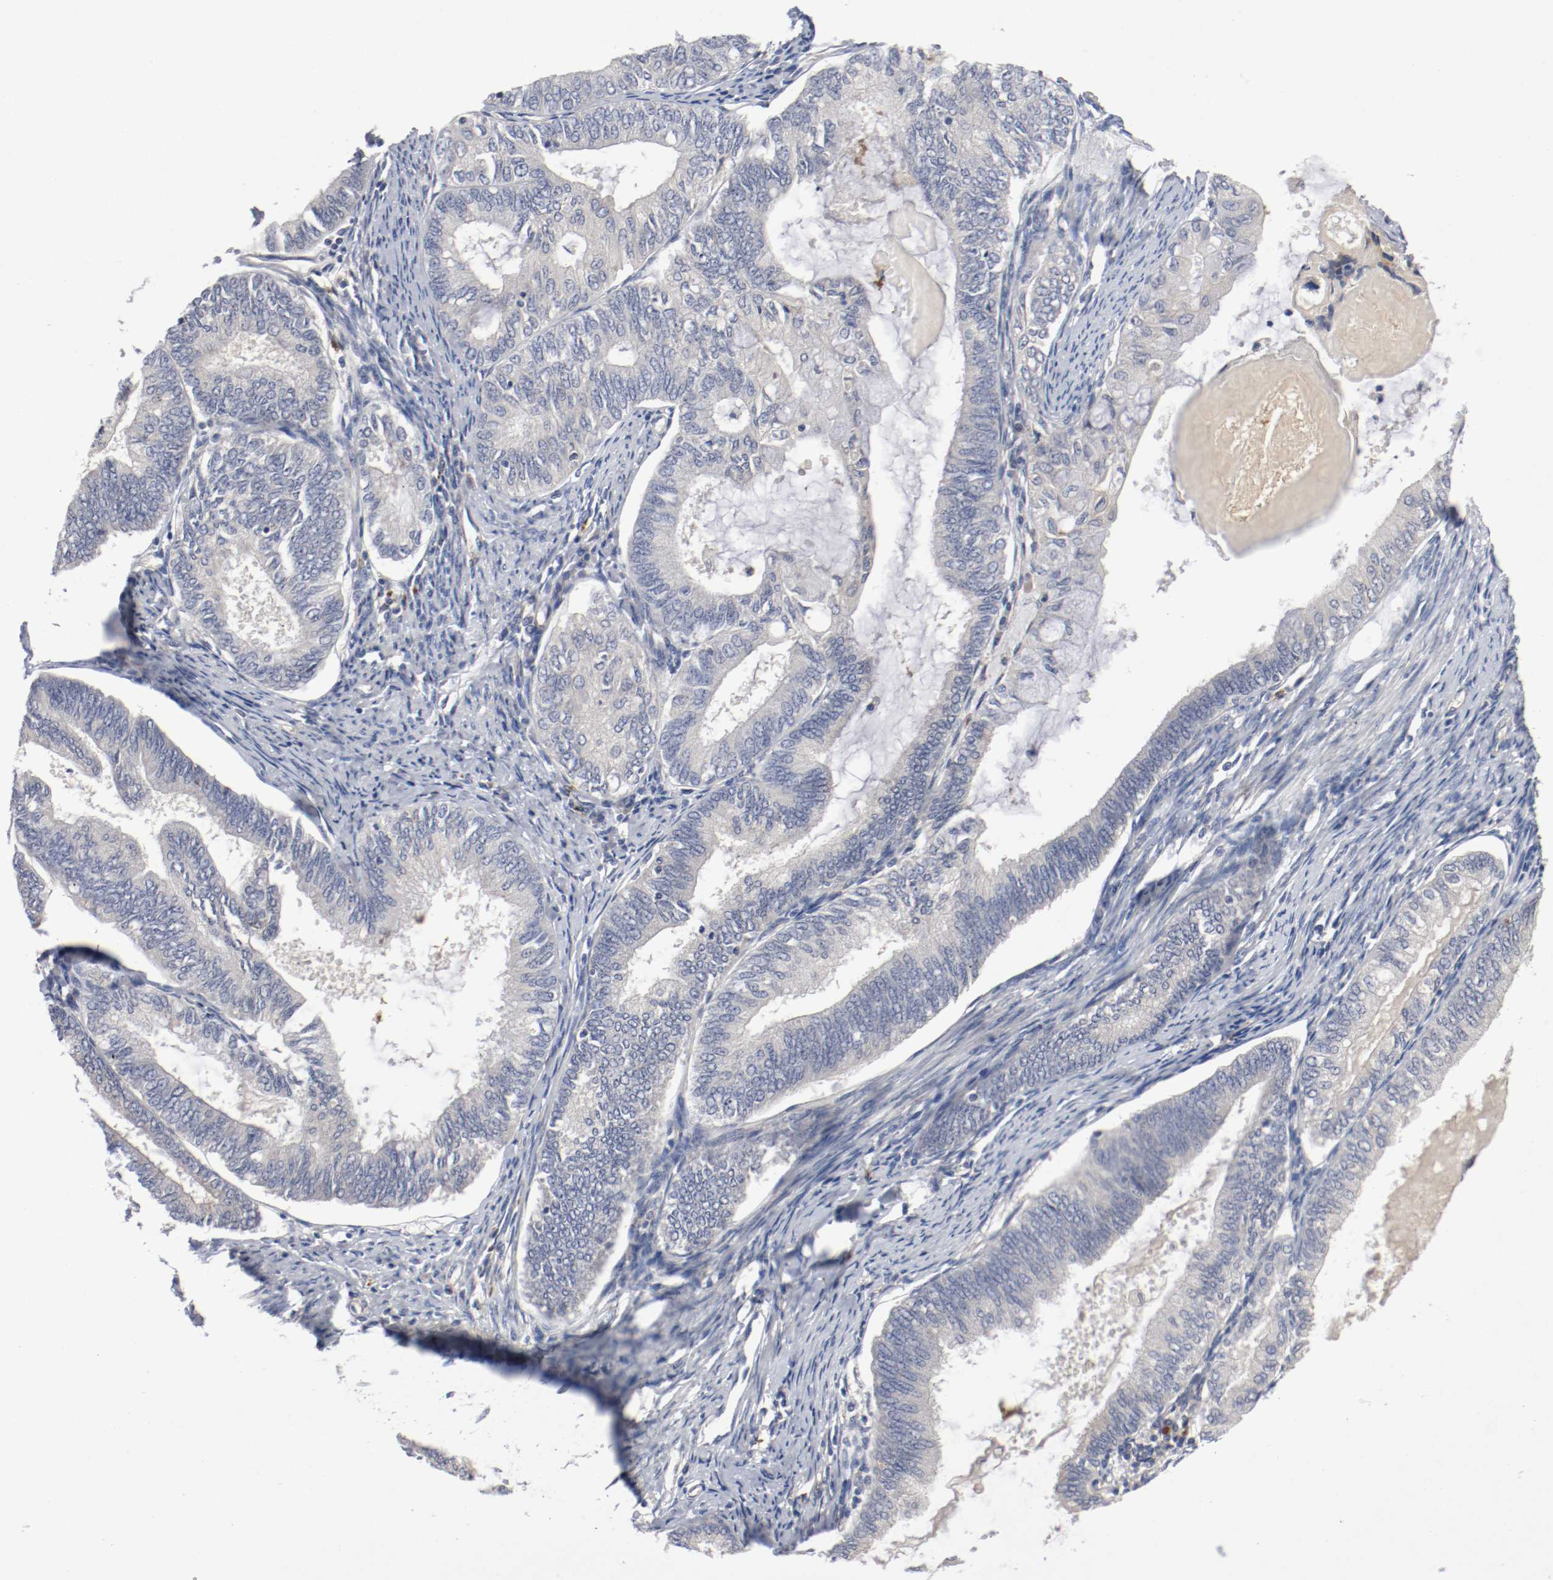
{"staining": {"intensity": "weak", "quantity": "25%-75%", "location": "cytoplasmic/membranous"}, "tissue": "endometrial cancer", "cell_type": "Tumor cells", "image_type": "cancer", "snomed": [{"axis": "morphology", "description": "Adenocarcinoma, NOS"}, {"axis": "topography", "description": "Endometrium"}], "caption": "IHC (DAB (3,3'-diaminobenzidine)) staining of human endometrial adenocarcinoma shows weak cytoplasmic/membranous protein staining in about 25%-75% of tumor cells.", "gene": "REN", "patient": {"sex": "female", "age": 86}}